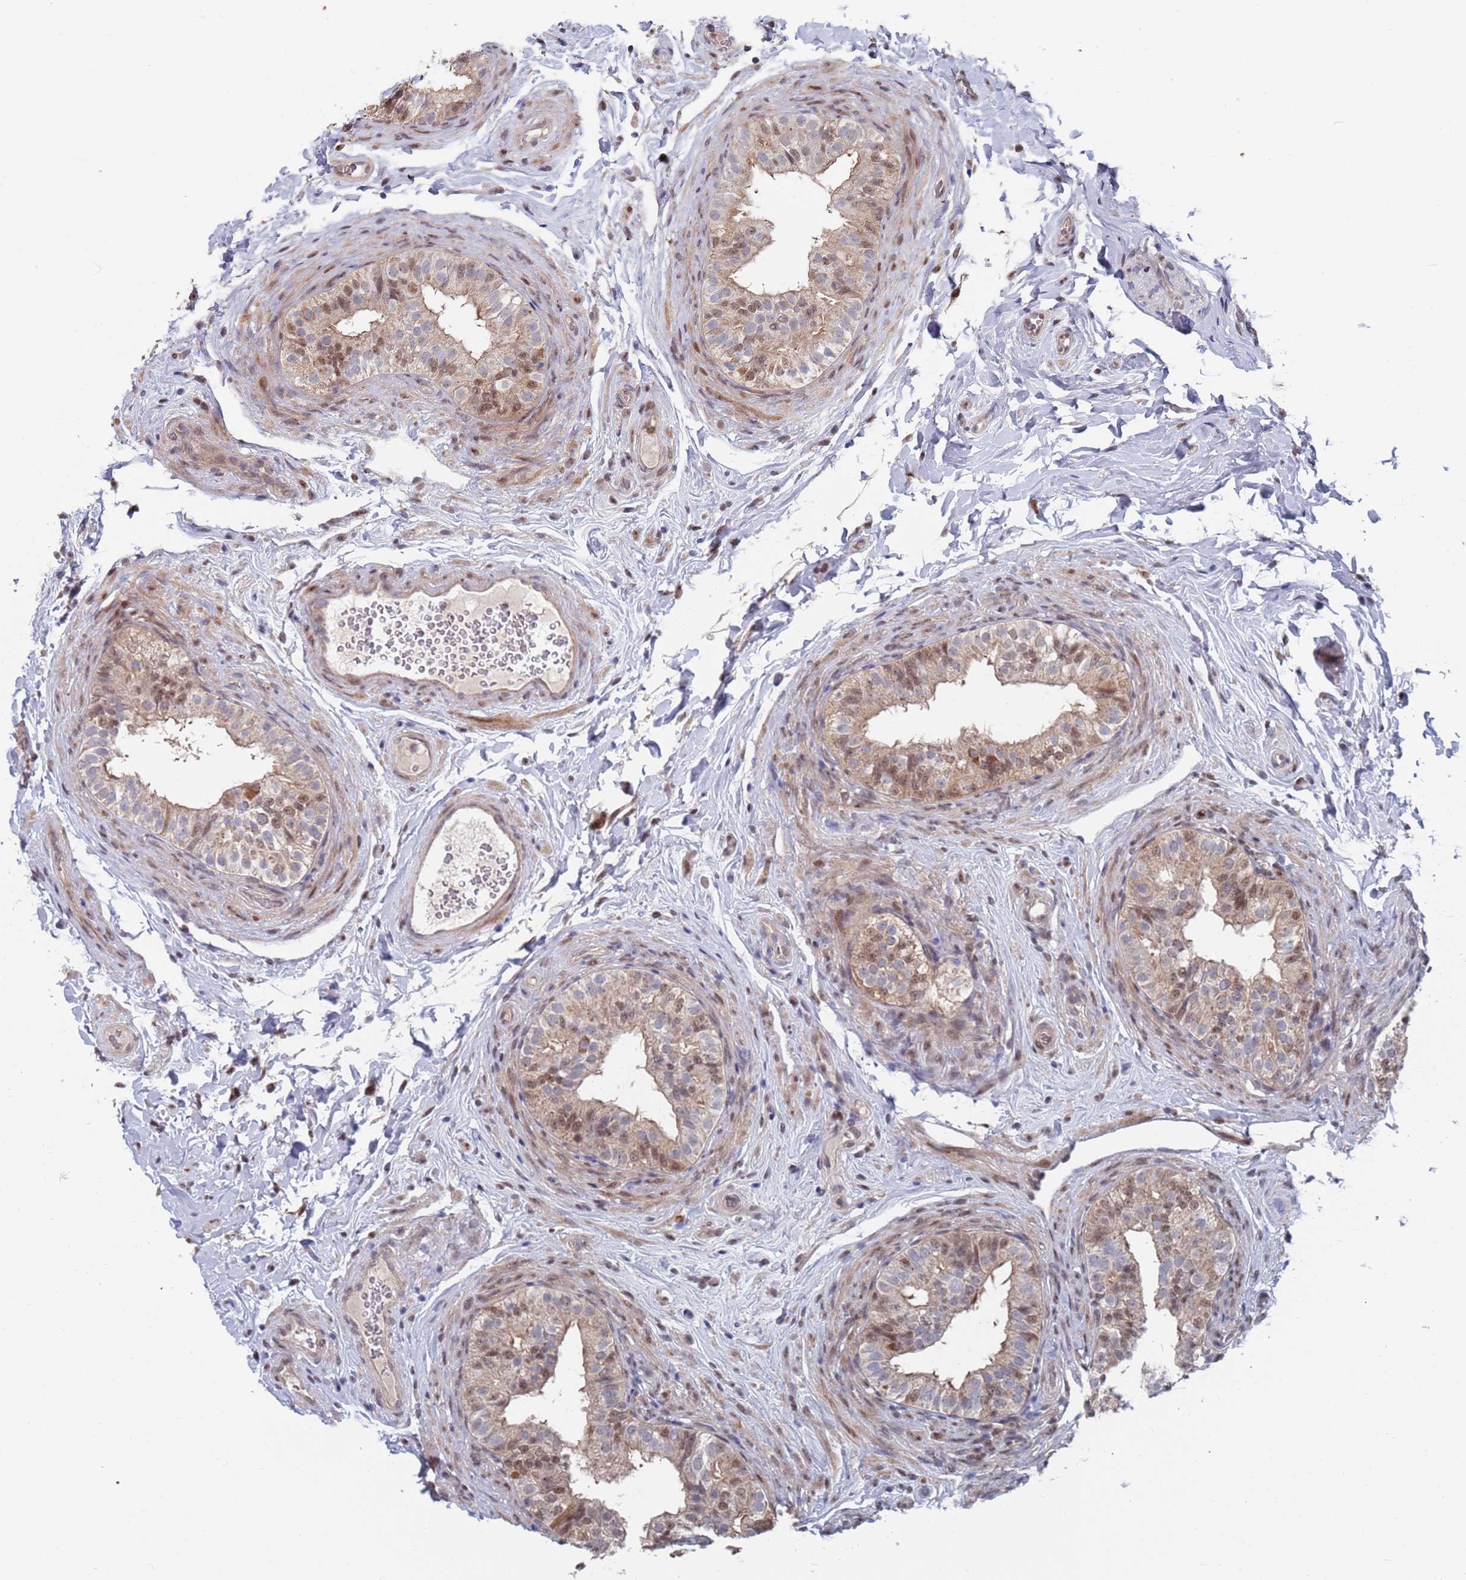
{"staining": {"intensity": "weak", "quantity": "25%-75%", "location": "nuclear"}, "tissue": "epididymis", "cell_type": "Glandular cells", "image_type": "normal", "snomed": [{"axis": "morphology", "description": "Normal tissue, NOS"}, {"axis": "topography", "description": "Epididymis"}], "caption": "Benign epididymis shows weak nuclear expression in approximately 25%-75% of glandular cells.", "gene": "RPP25", "patient": {"sex": "male", "age": 49}}